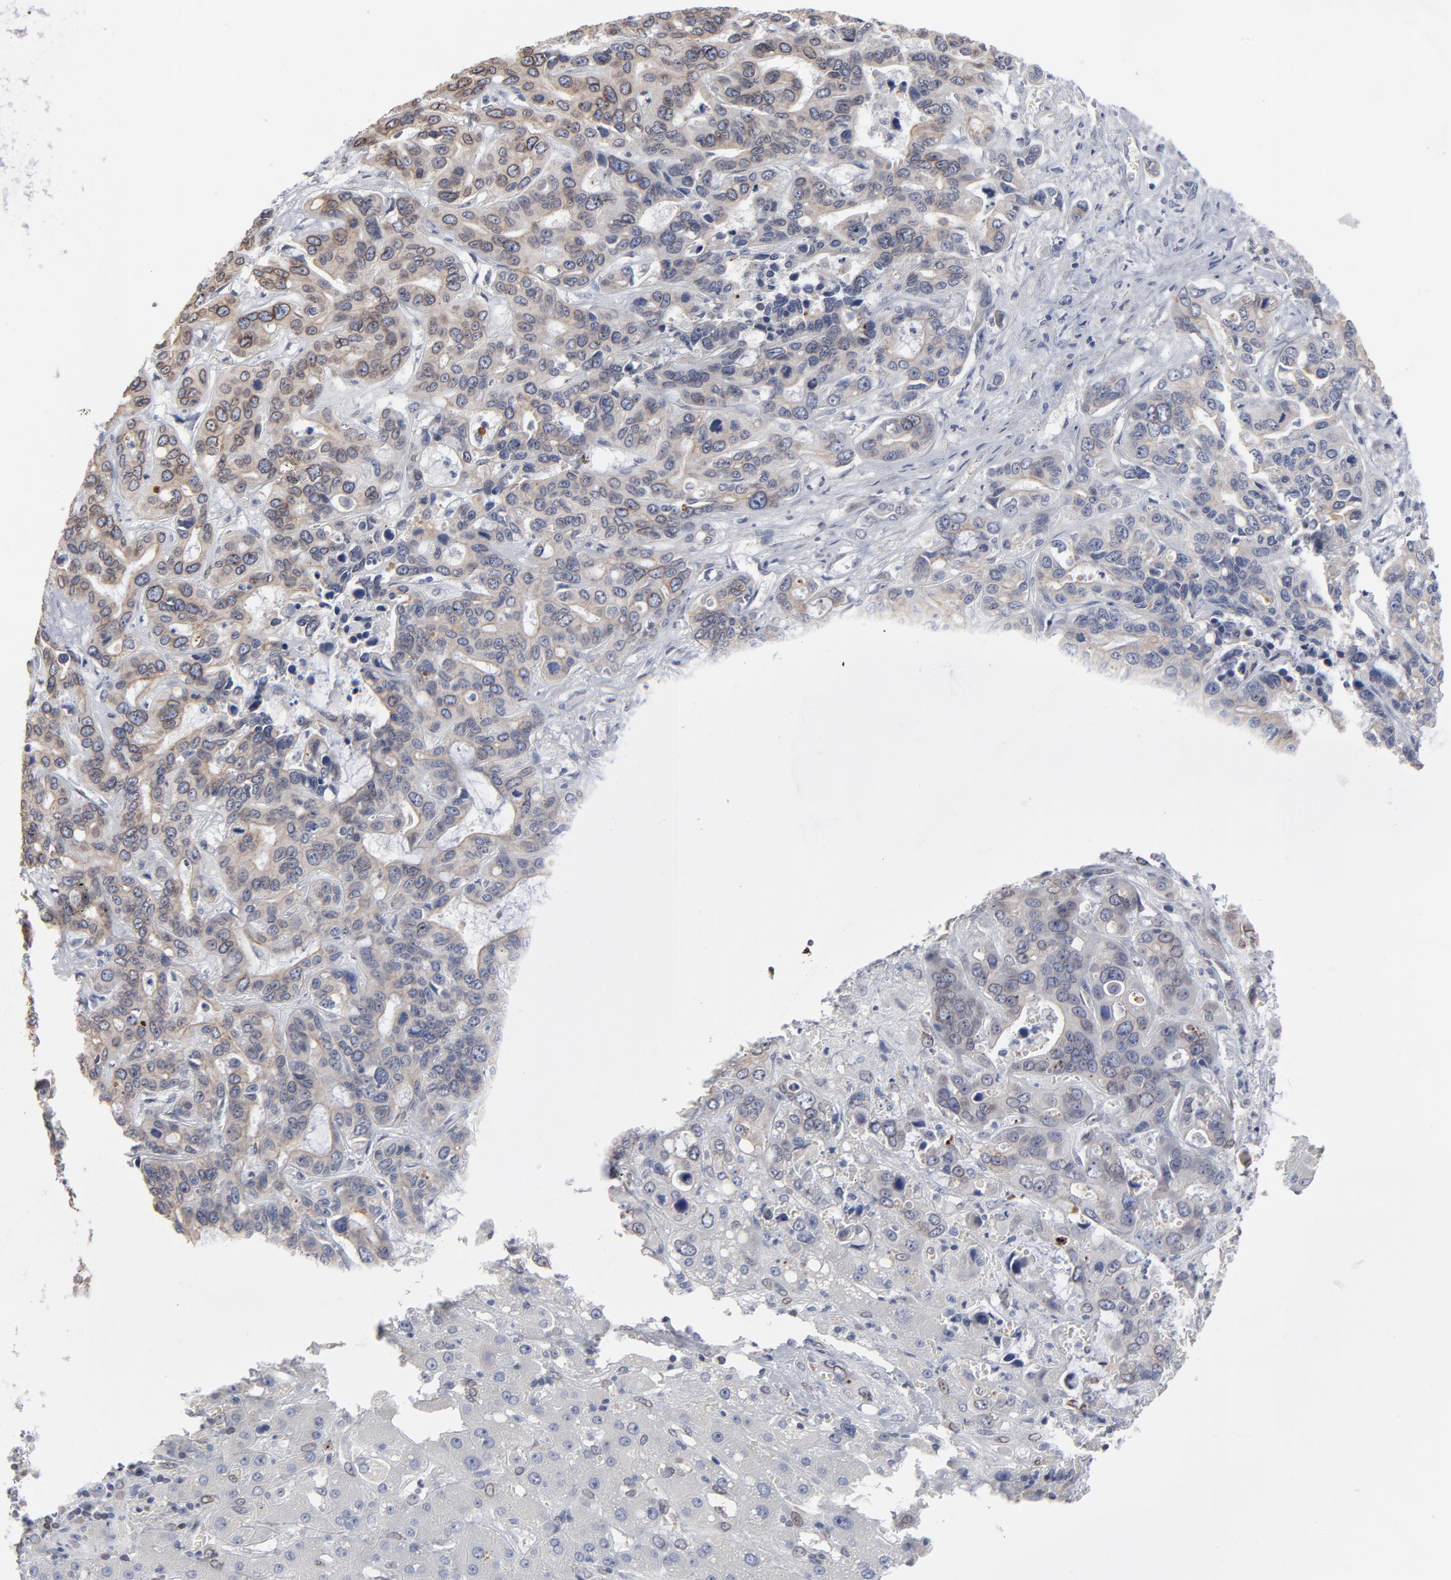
{"staining": {"intensity": "moderate", "quantity": ">75%", "location": "cytoplasmic/membranous,nuclear"}, "tissue": "liver cancer", "cell_type": "Tumor cells", "image_type": "cancer", "snomed": [{"axis": "morphology", "description": "Cholangiocarcinoma"}, {"axis": "topography", "description": "Liver"}], "caption": "Tumor cells show medium levels of moderate cytoplasmic/membranous and nuclear positivity in approximately >75% of cells in human liver cancer.", "gene": "SYNE2", "patient": {"sex": "female", "age": 65}}